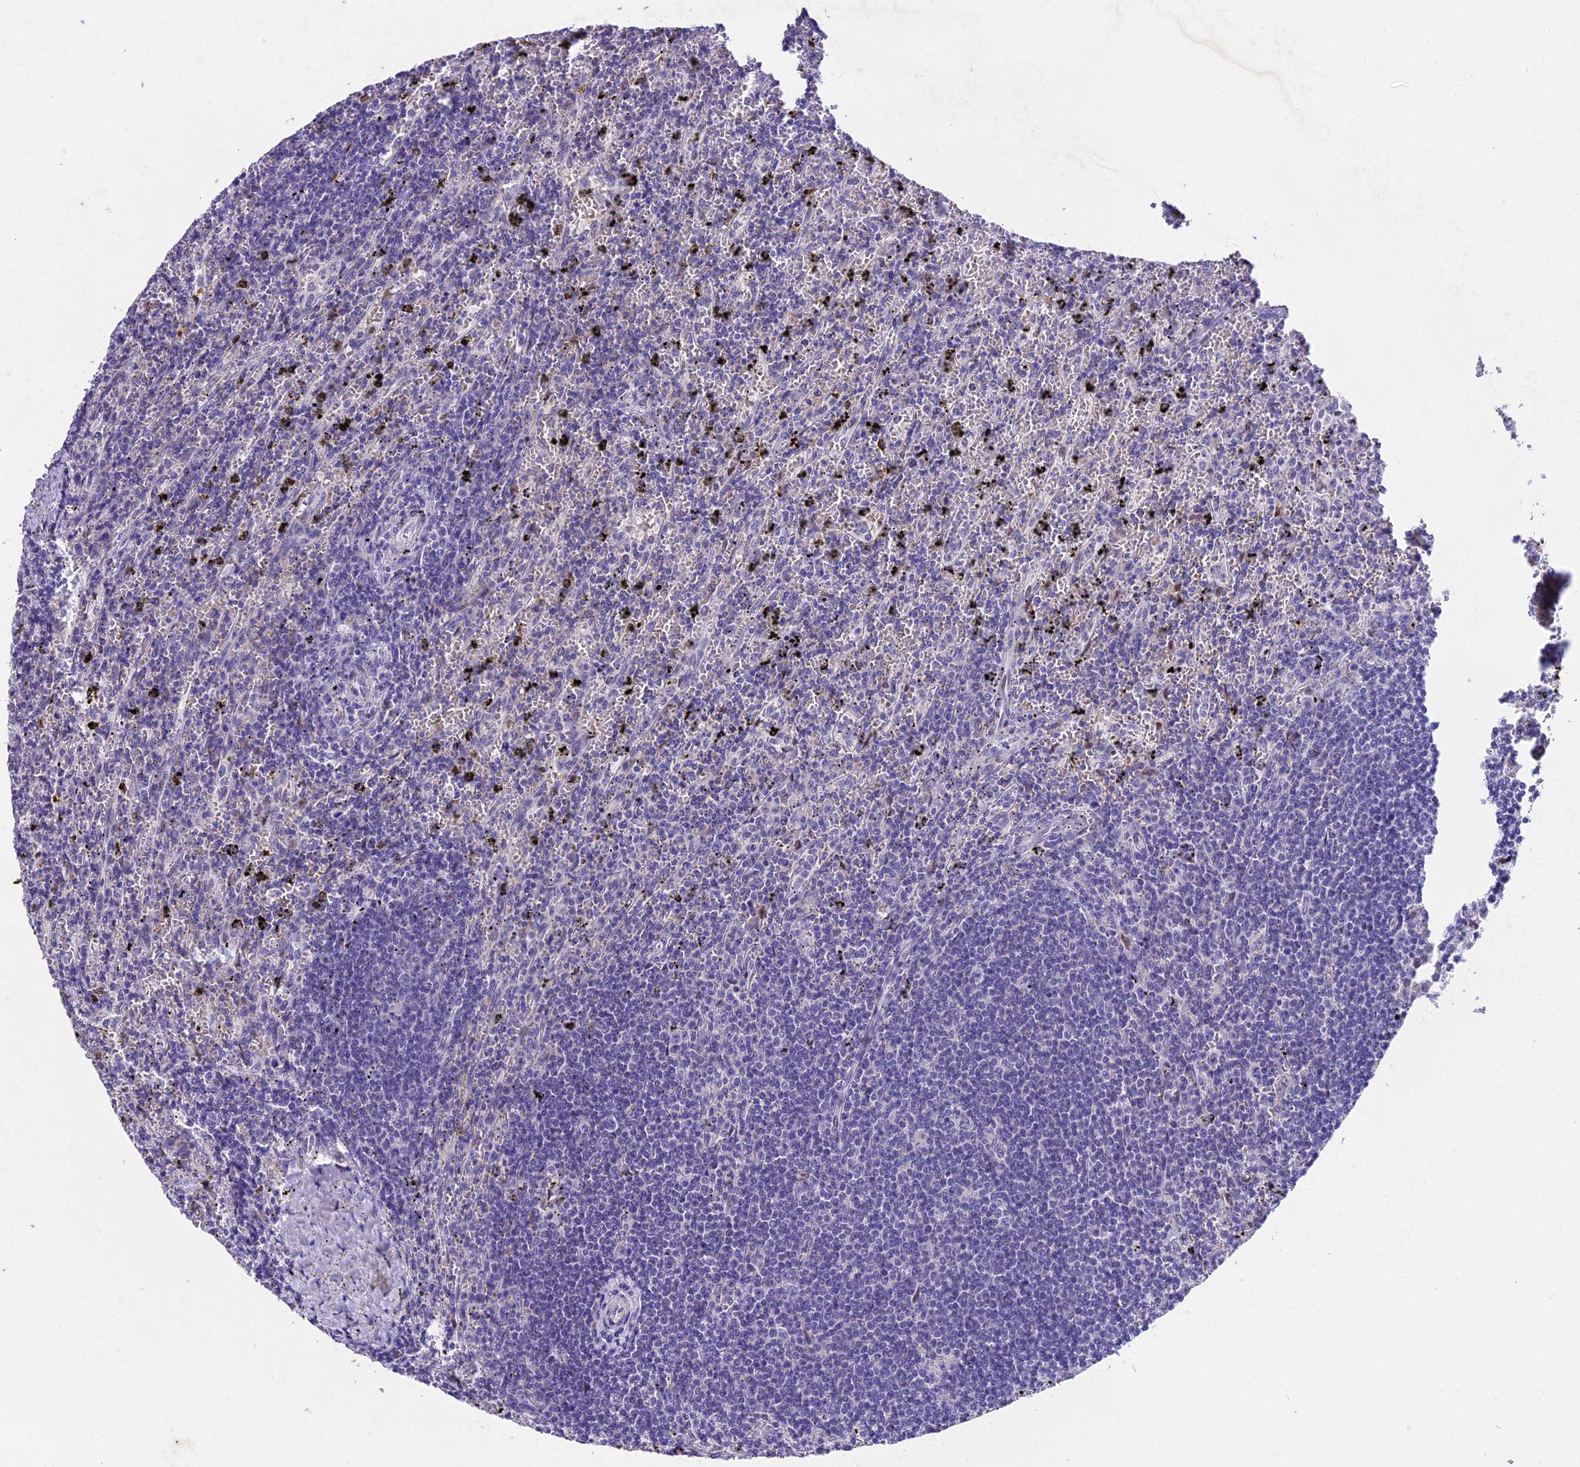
{"staining": {"intensity": "negative", "quantity": "none", "location": "none"}, "tissue": "lymphoma", "cell_type": "Tumor cells", "image_type": "cancer", "snomed": [{"axis": "morphology", "description": "Malignant lymphoma, non-Hodgkin's type, Low grade"}, {"axis": "topography", "description": "Spleen"}], "caption": "An image of human malignant lymphoma, non-Hodgkin's type (low-grade) is negative for staining in tumor cells.", "gene": "IFT140", "patient": {"sex": "male", "age": 76}}